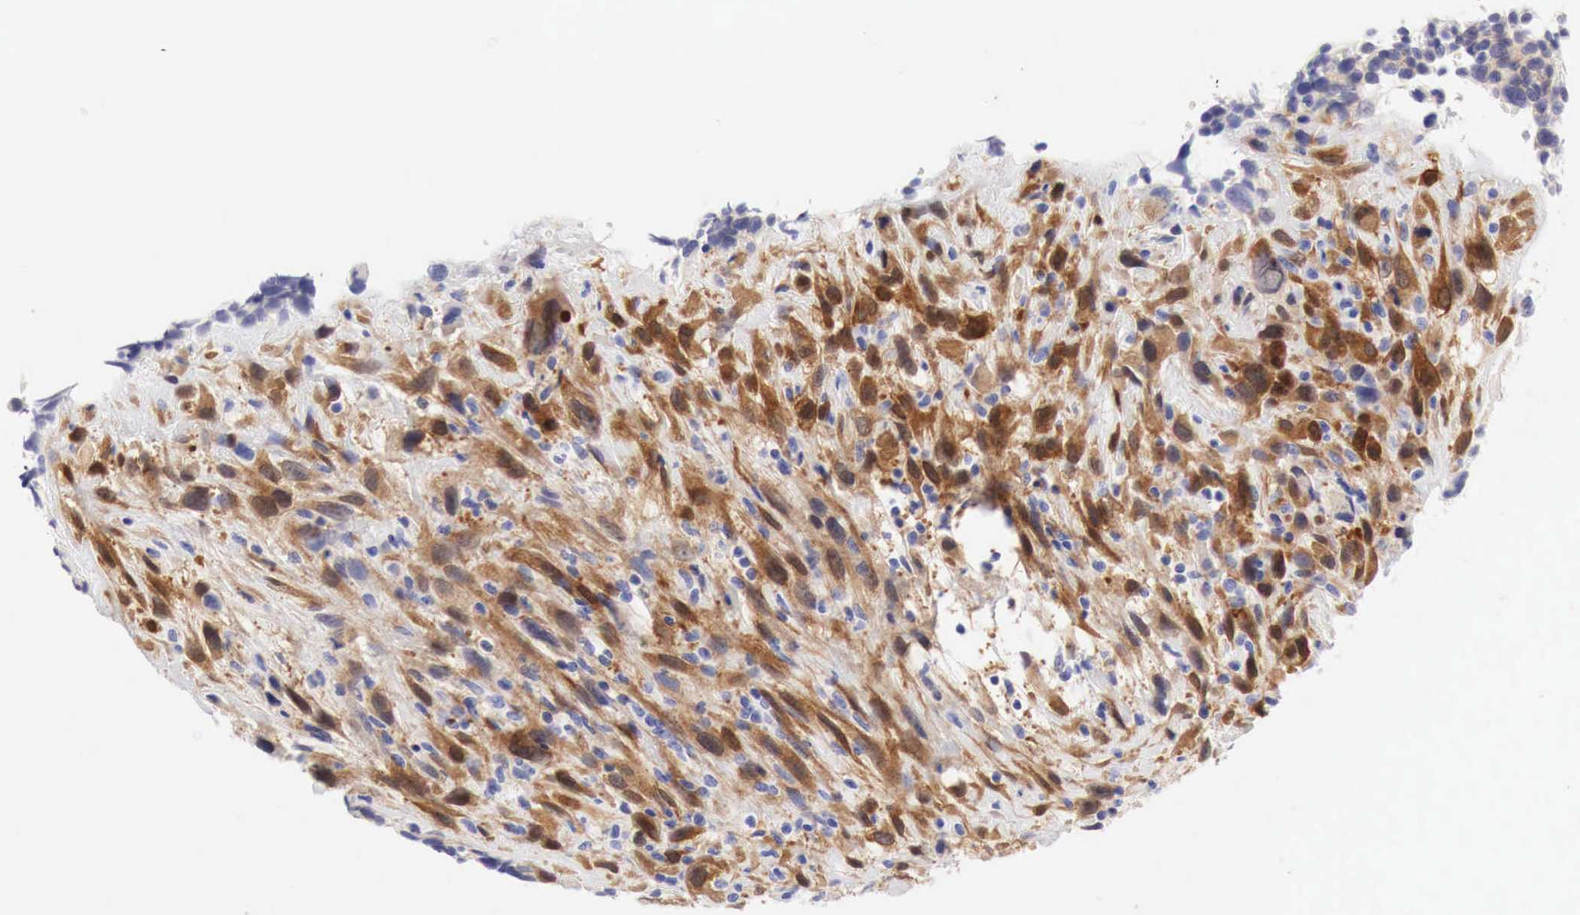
{"staining": {"intensity": "moderate", "quantity": ">75%", "location": "cytoplasmic/membranous"}, "tissue": "breast cancer", "cell_type": "Tumor cells", "image_type": "cancer", "snomed": [{"axis": "morphology", "description": "Neoplasm, malignant, NOS"}, {"axis": "topography", "description": "Breast"}], "caption": "Immunohistochemical staining of human breast cancer displays medium levels of moderate cytoplasmic/membranous protein expression in about >75% of tumor cells.", "gene": "CDKN2A", "patient": {"sex": "female", "age": 50}}